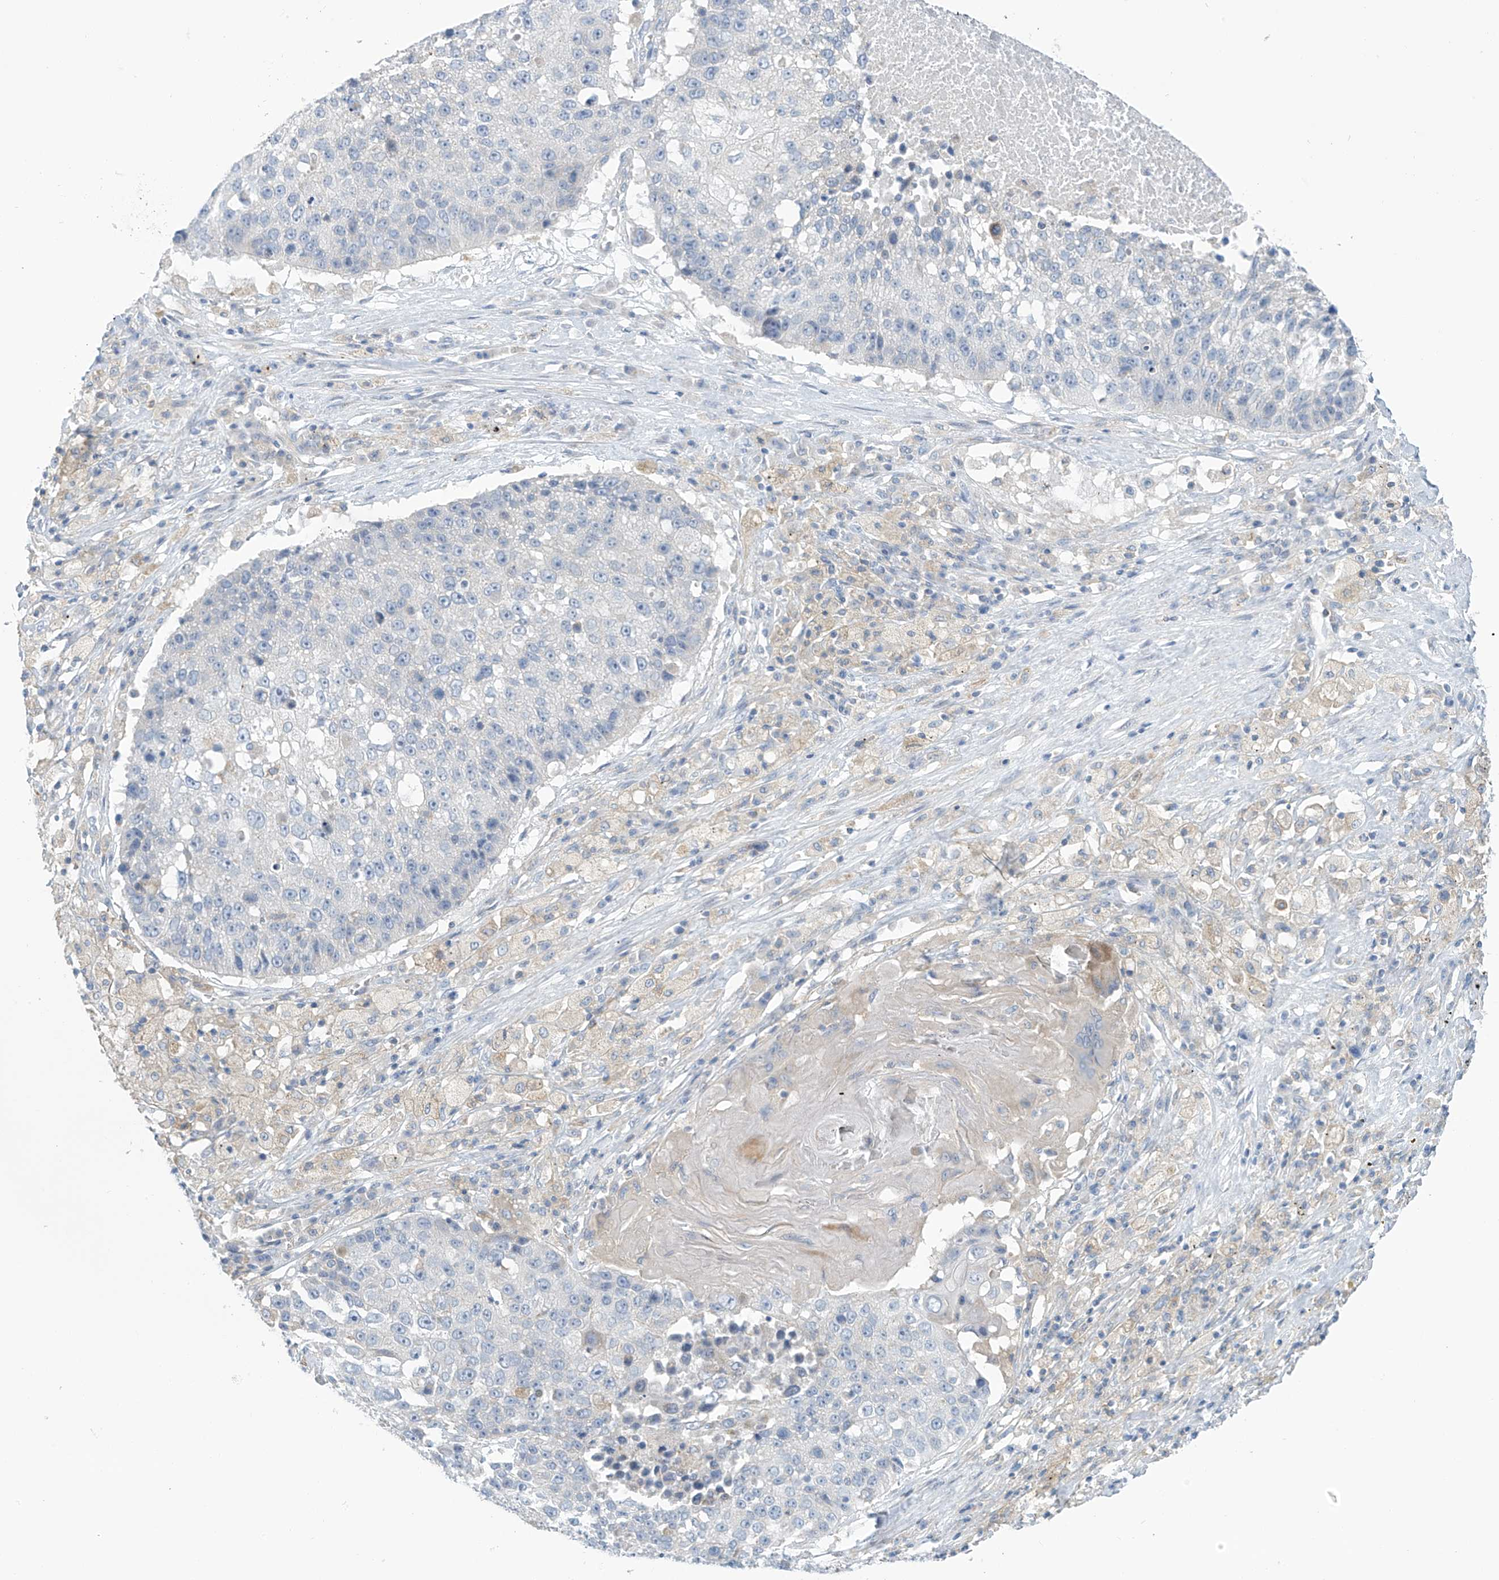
{"staining": {"intensity": "negative", "quantity": "none", "location": "none"}, "tissue": "lung cancer", "cell_type": "Tumor cells", "image_type": "cancer", "snomed": [{"axis": "morphology", "description": "Squamous cell carcinoma, NOS"}, {"axis": "topography", "description": "Lung"}], "caption": "Tumor cells show no significant protein positivity in lung cancer. (DAB immunohistochemistry (IHC), high magnification).", "gene": "SLC6A12", "patient": {"sex": "male", "age": 61}}